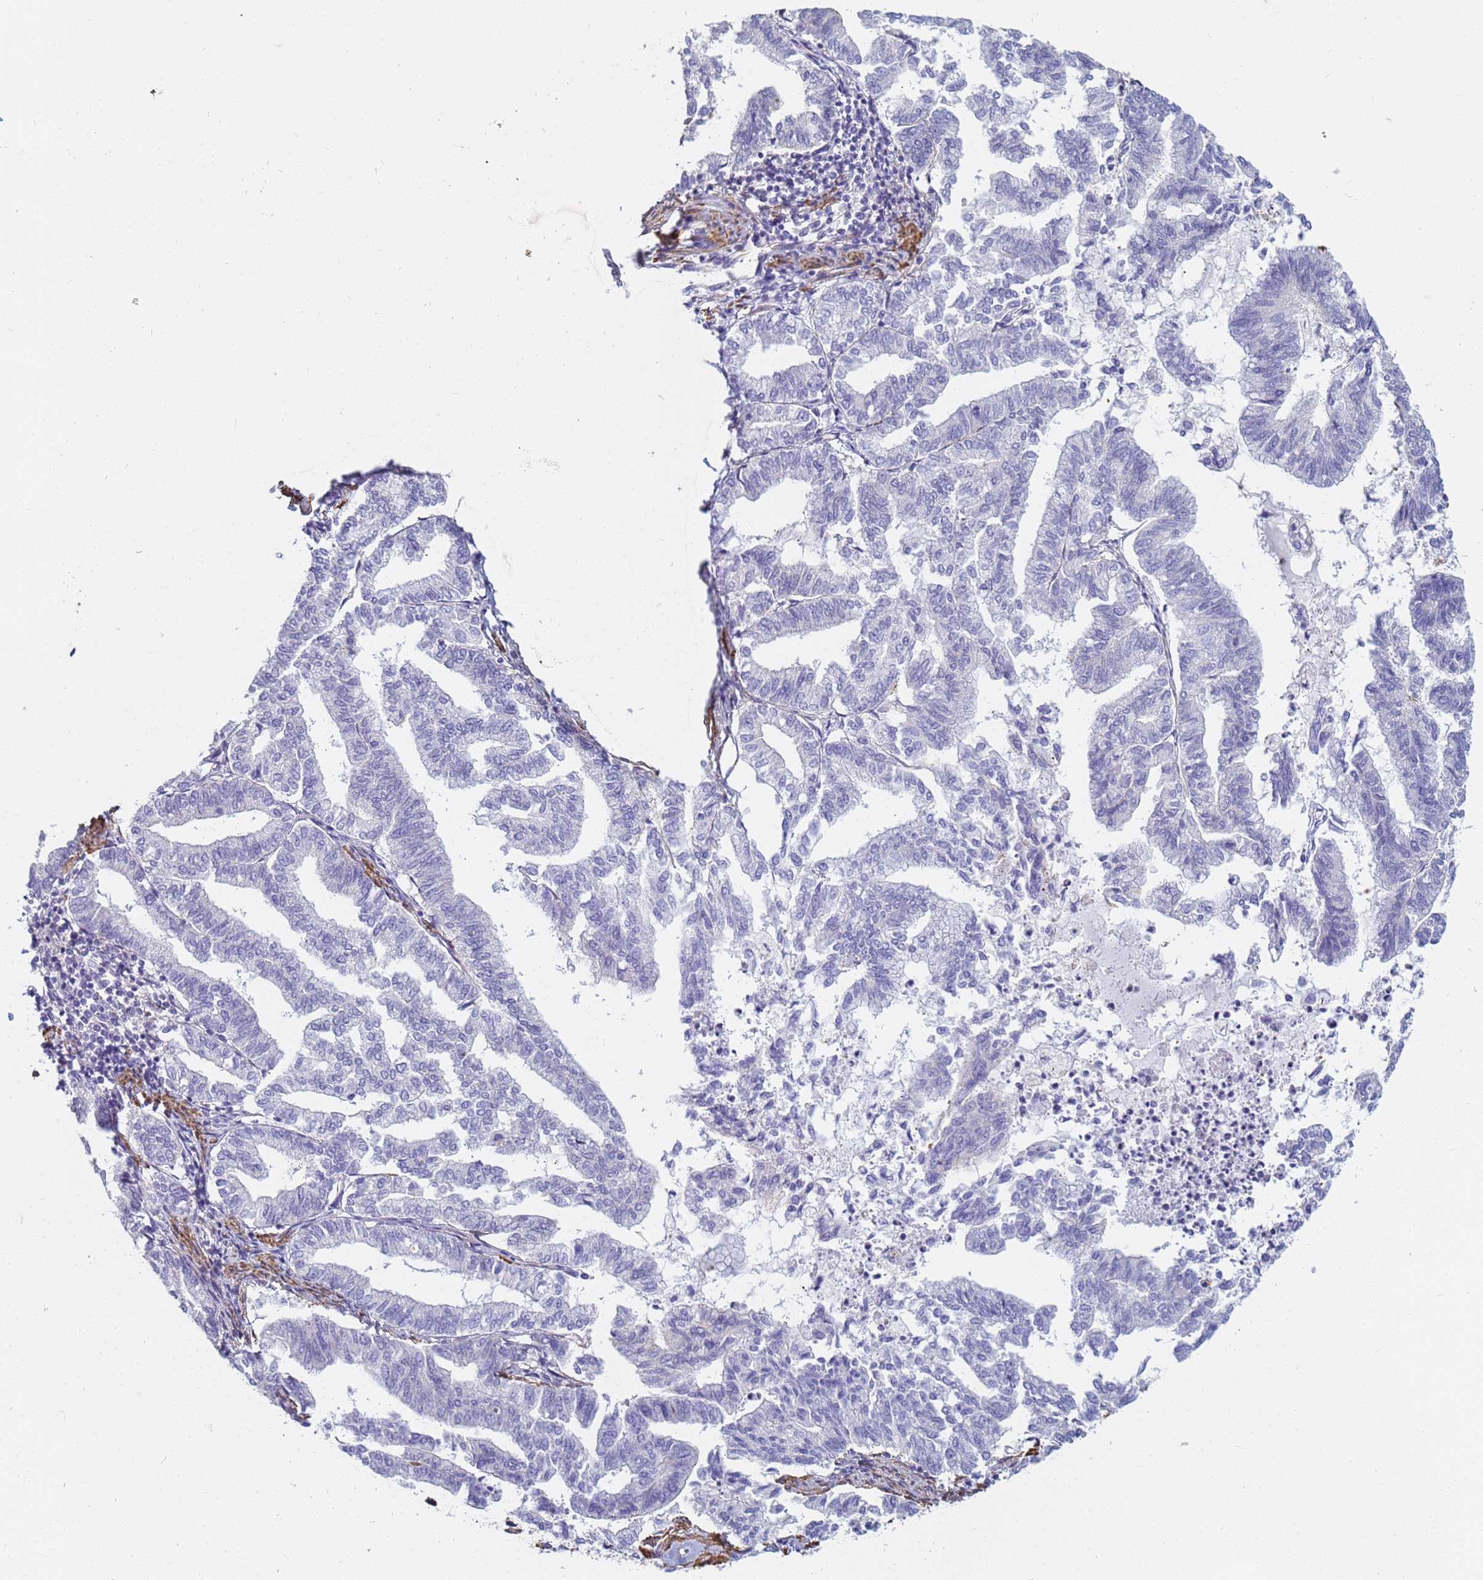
{"staining": {"intensity": "negative", "quantity": "none", "location": "none"}, "tissue": "endometrial cancer", "cell_type": "Tumor cells", "image_type": "cancer", "snomed": [{"axis": "morphology", "description": "Adenocarcinoma, NOS"}, {"axis": "topography", "description": "Endometrium"}], "caption": "Tumor cells are negative for brown protein staining in adenocarcinoma (endometrial).", "gene": "TPM1", "patient": {"sex": "female", "age": 79}}